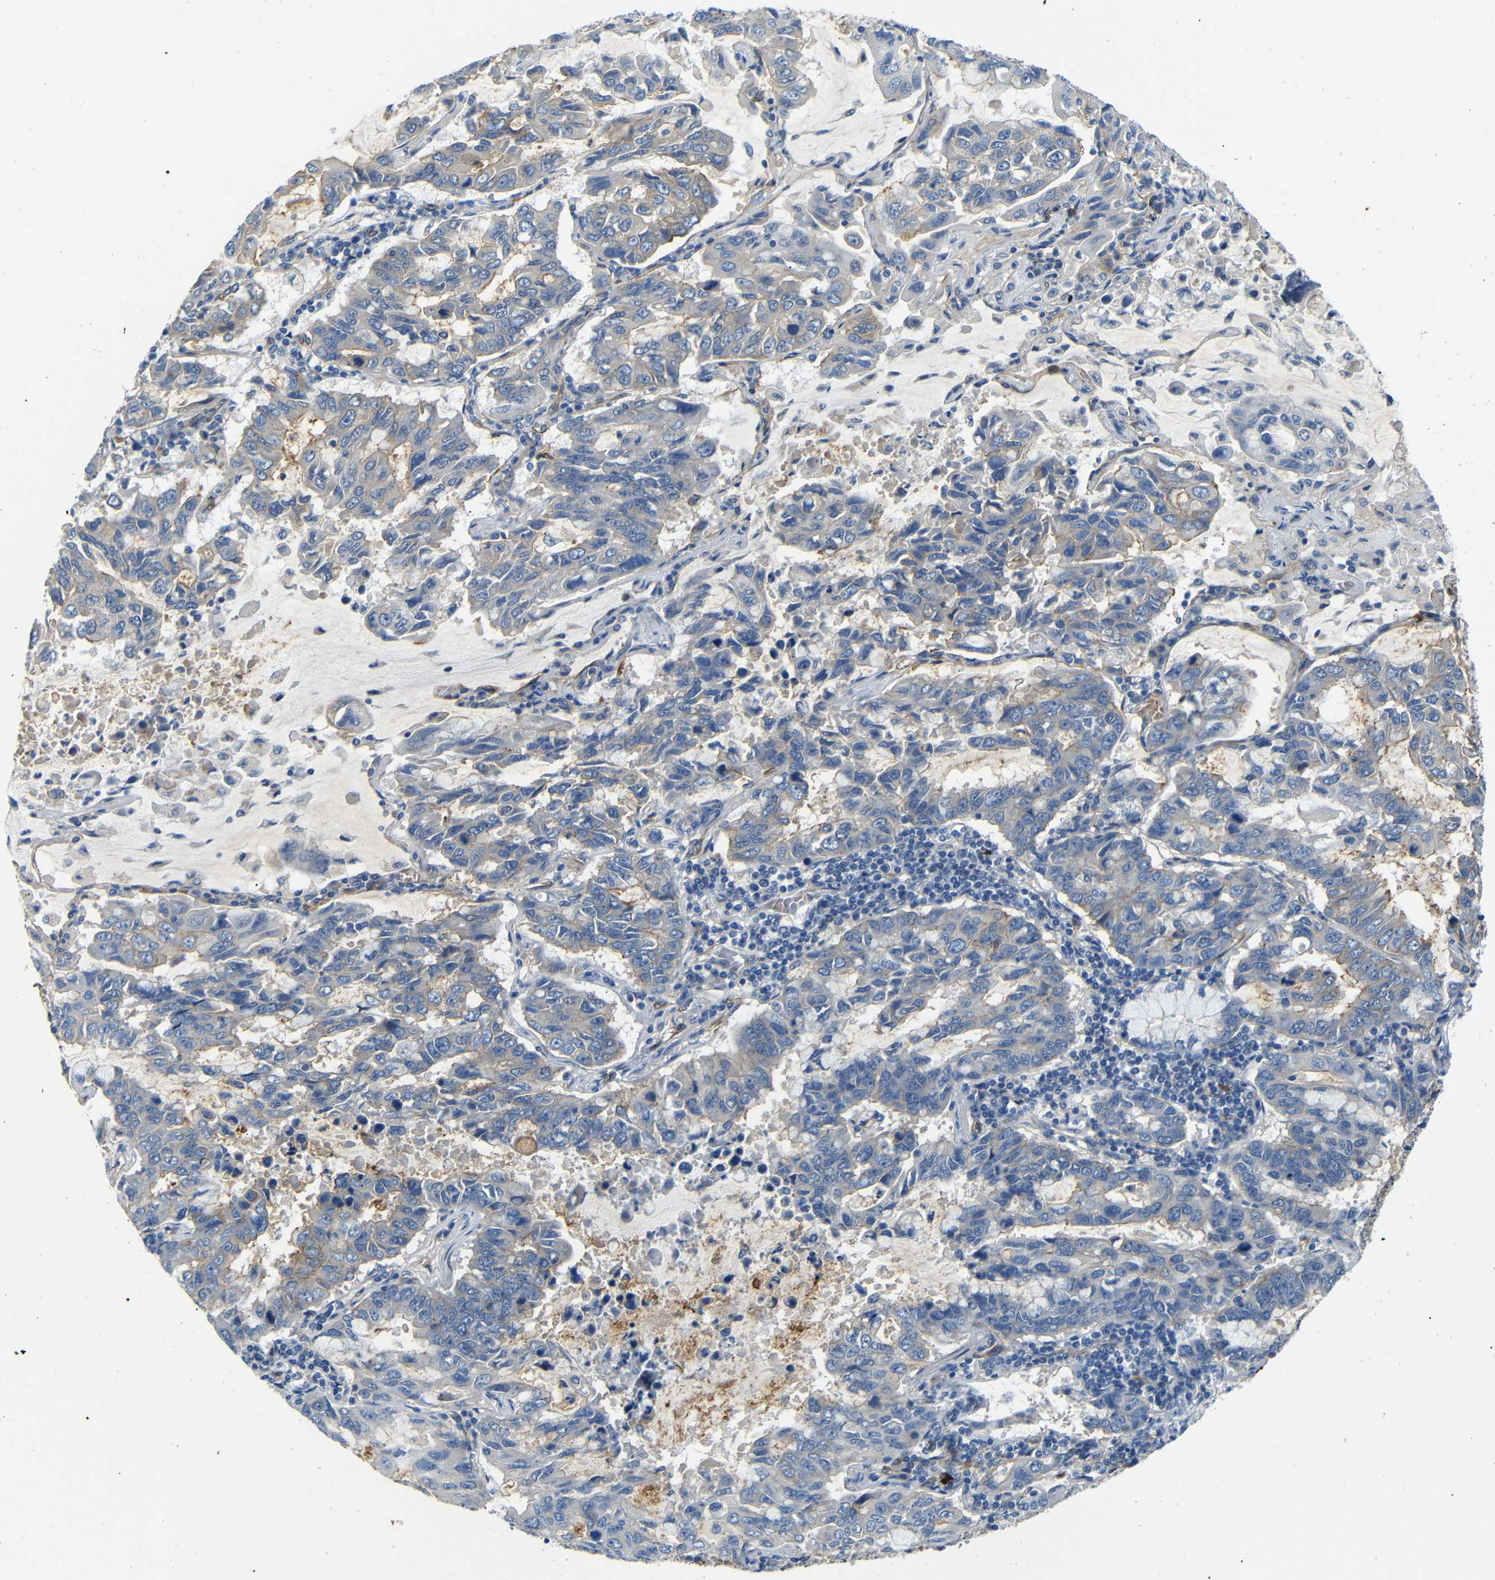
{"staining": {"intensity": "negative", "quantity": "none", "location": "none"}, "tissue": "lung cancer", "cell_type": "Tumor cells", "image_type": "cancer", "snomed": [{"axis": "morphology", "description": "Adenocarcinoma, NOS"}, {"axis": "topography", "description": "Lung"}], "caption": "The image displays no significant staining in tumor cells of lung adenocarcinoma. (Stains: DAB (3,3'-diaminobenzidine) immunohistochemistry (IHC) with hematoxylin counter stain, Microscopy: brightfield microscopy at high magnification).", "gene": "MYO1B", "patient": {"sex": "male", "age": 64}}